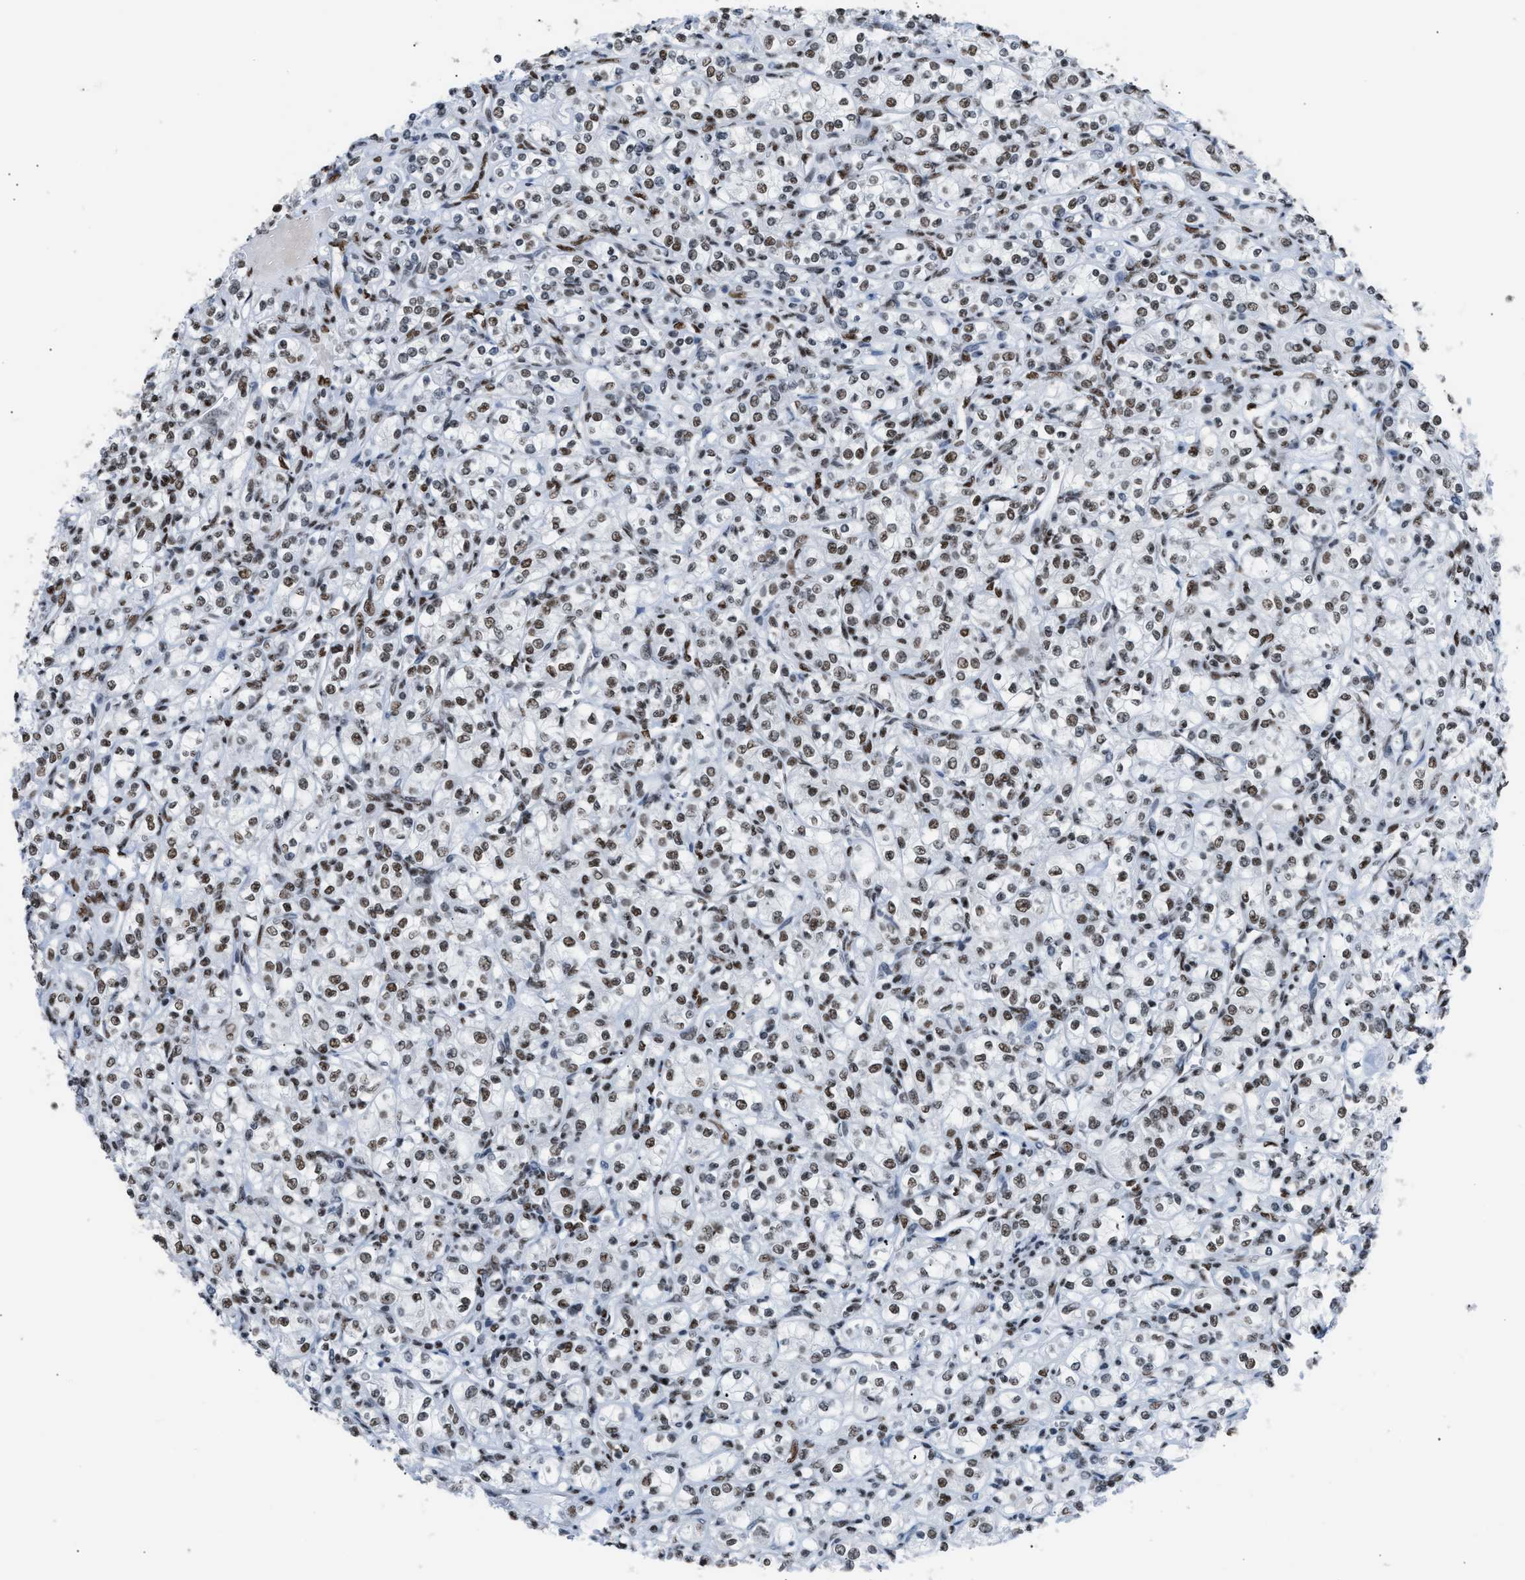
{"staining": {"intensity": "moderate", "quantity": ">75%", "location": "nuclear"}, "tissue": "renal cancer", "cell_type": "Tumor cells", "image_type": "cancer", "snomed": [{"axis": "morphology", "description": "Adenocarcinoma, NOS"}, {"axis": "topography", "description": "Kidney"}], "caption": "IHC (DAB) staining of adenocarcinoma (renal) shows moderate nuclear protein expression in approximately >75% of tumor cells.", "gene": "CCAR2", "patient": {"sex": "male", "age": 77}}